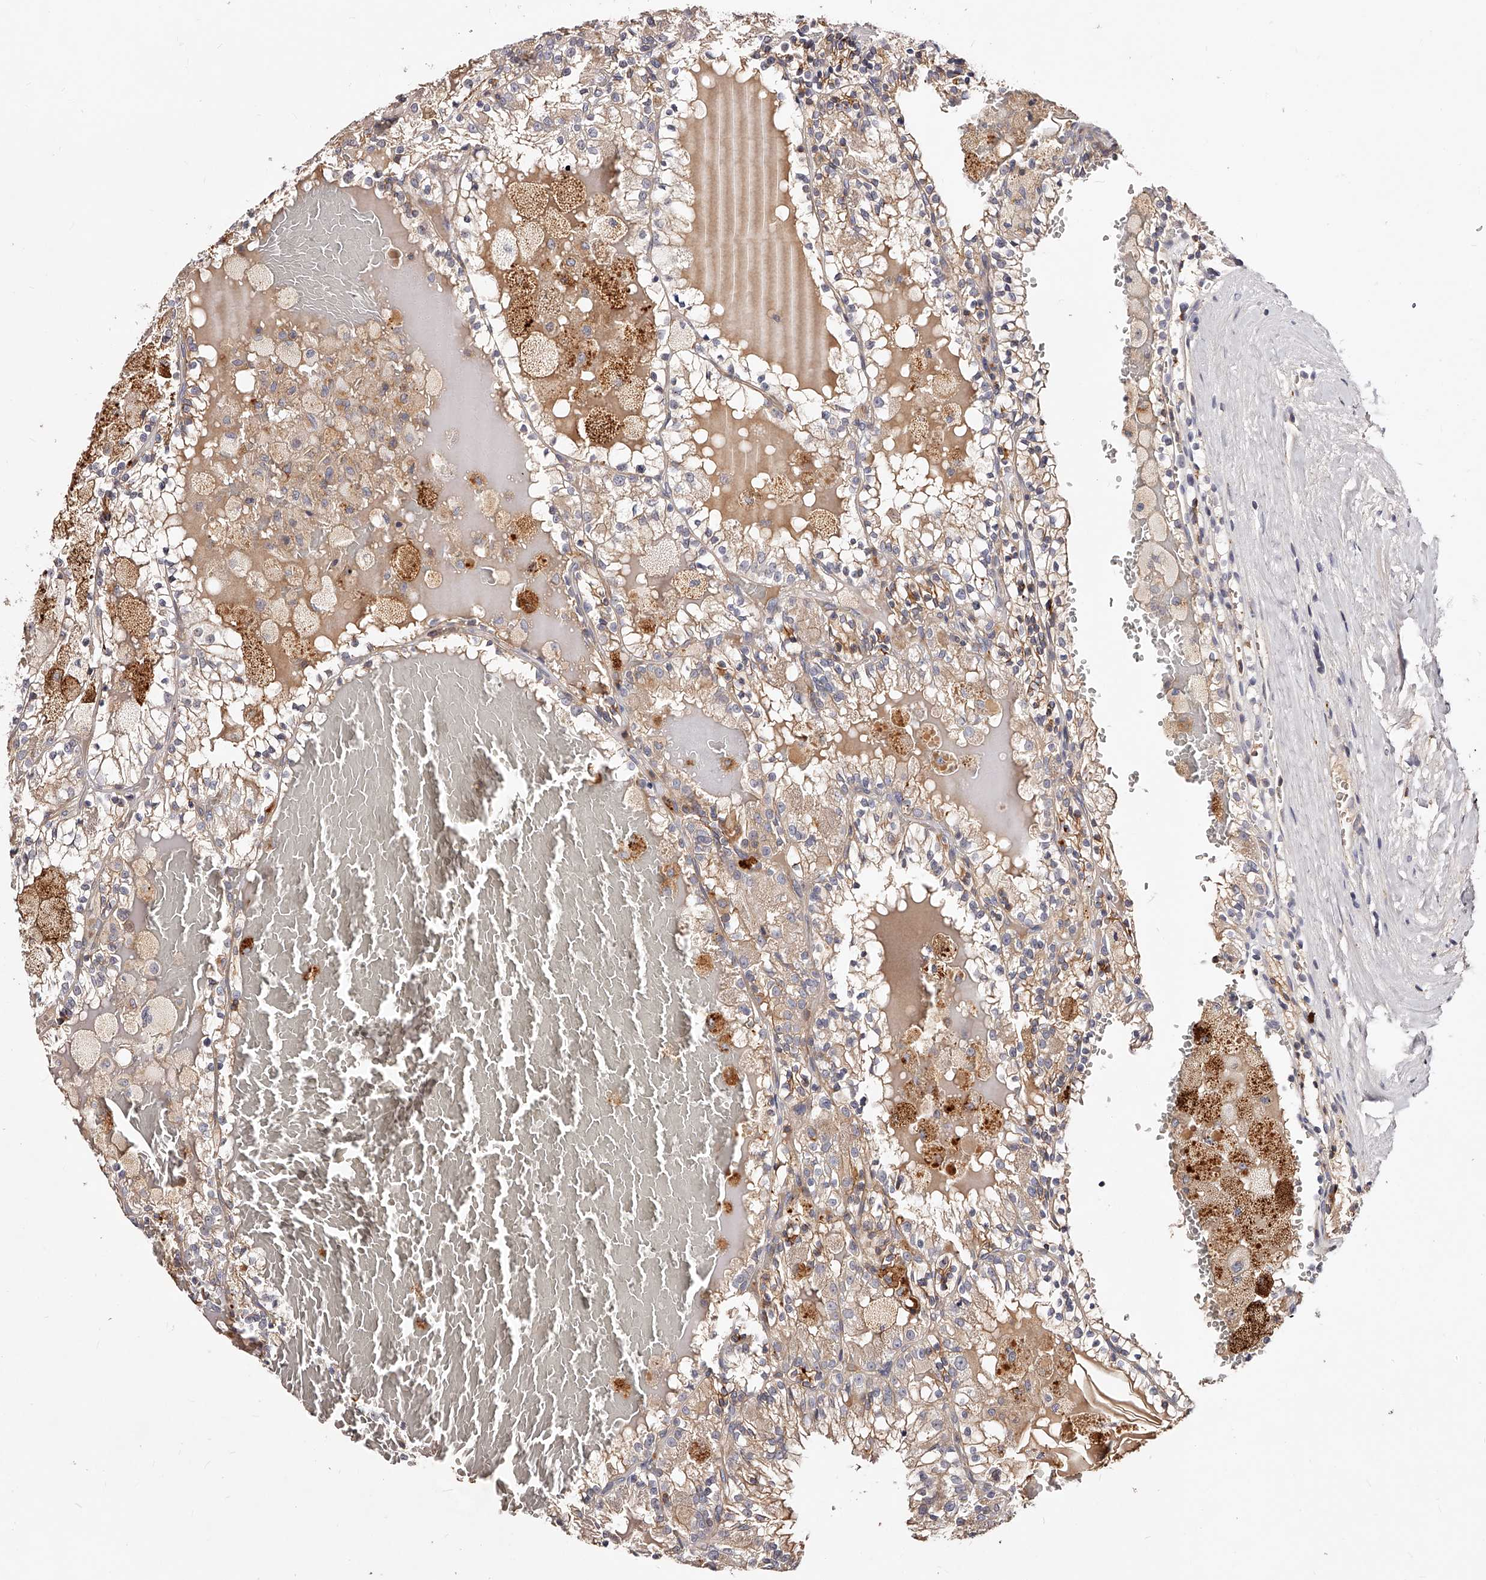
{"staining": {"intensity": "weak", "quantity": "25%-75%", "location": "cytoplasmic/membranous"}, "tissue": "renal cancer", "cell_type": "Tumor cells", "image_type": "cancer", "snomed": [{"axis": "morphology", "description": "Adenocarcinoma, NOS"}, {"axis": "topography", "description": "Kidney"}], "caption": "Protein staining of adenocarcinoma (renal) tissue displays weak cytoplasmic/membranous staining in about 25%-75% of tumor cells.", "gene": "PHACTR1", "patient": {"sex": "female", "age": 56}}